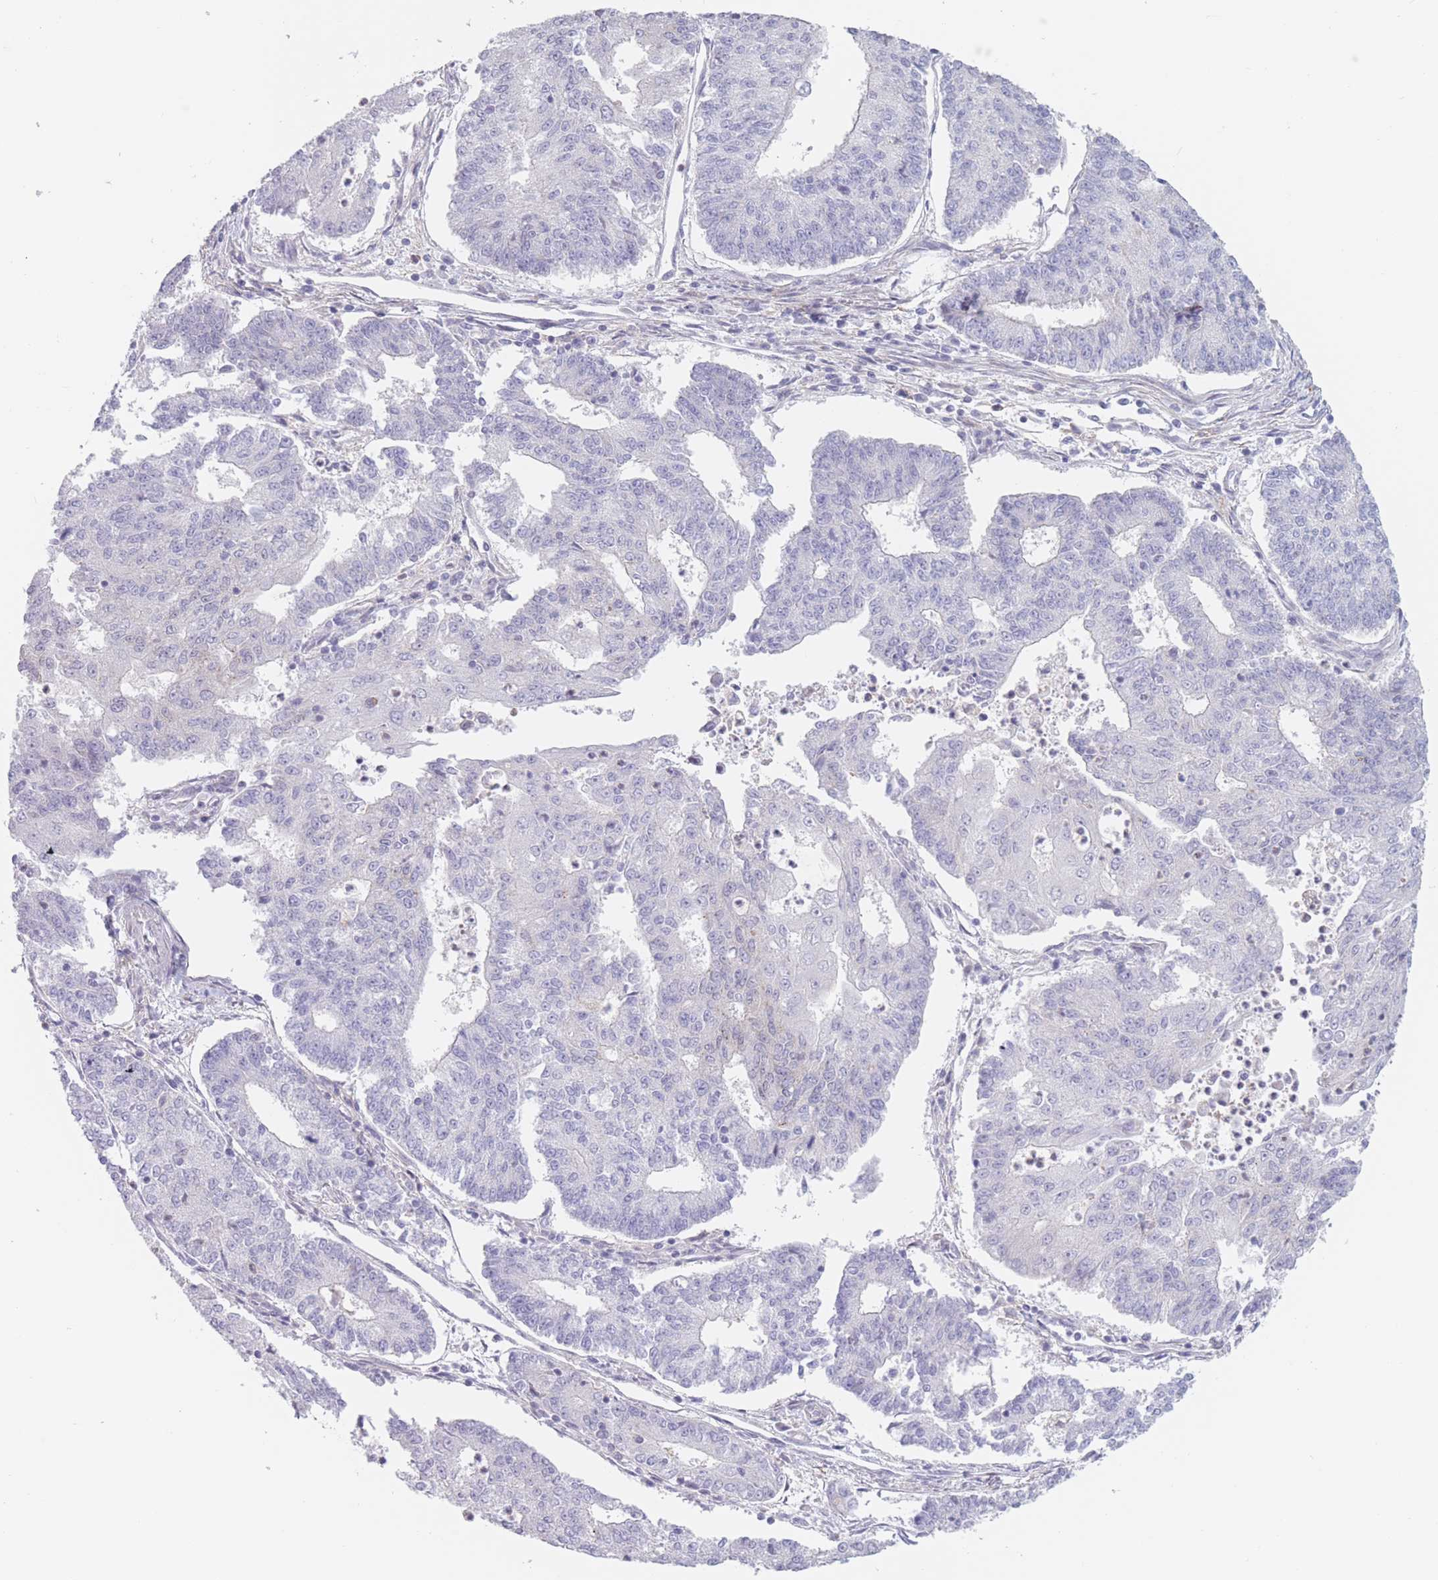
{"staining": {"intensity": "negative", "quantity": "none", "location": "none"}, "tissue": "endometrial cancer", "cell_type": "Tumor cells", "image_type": "cancer", "snomed": [{"axis": "morphology", "description": "Adenocarcinoma, NOS"}, {"axis": "topography", "description": "Endometrium"}], "caption": "Immunohistochemistry histopathology image of neoplastic tissue: human endometrial adenocarcinoma stained with DAB (3,3'-diaminobenzidine) demonstrates no significant protein expression in tumor cells. Nuclei are stained in blue.", "gene": "PODXL", "patient": {"sex": "female", "age": 56}}